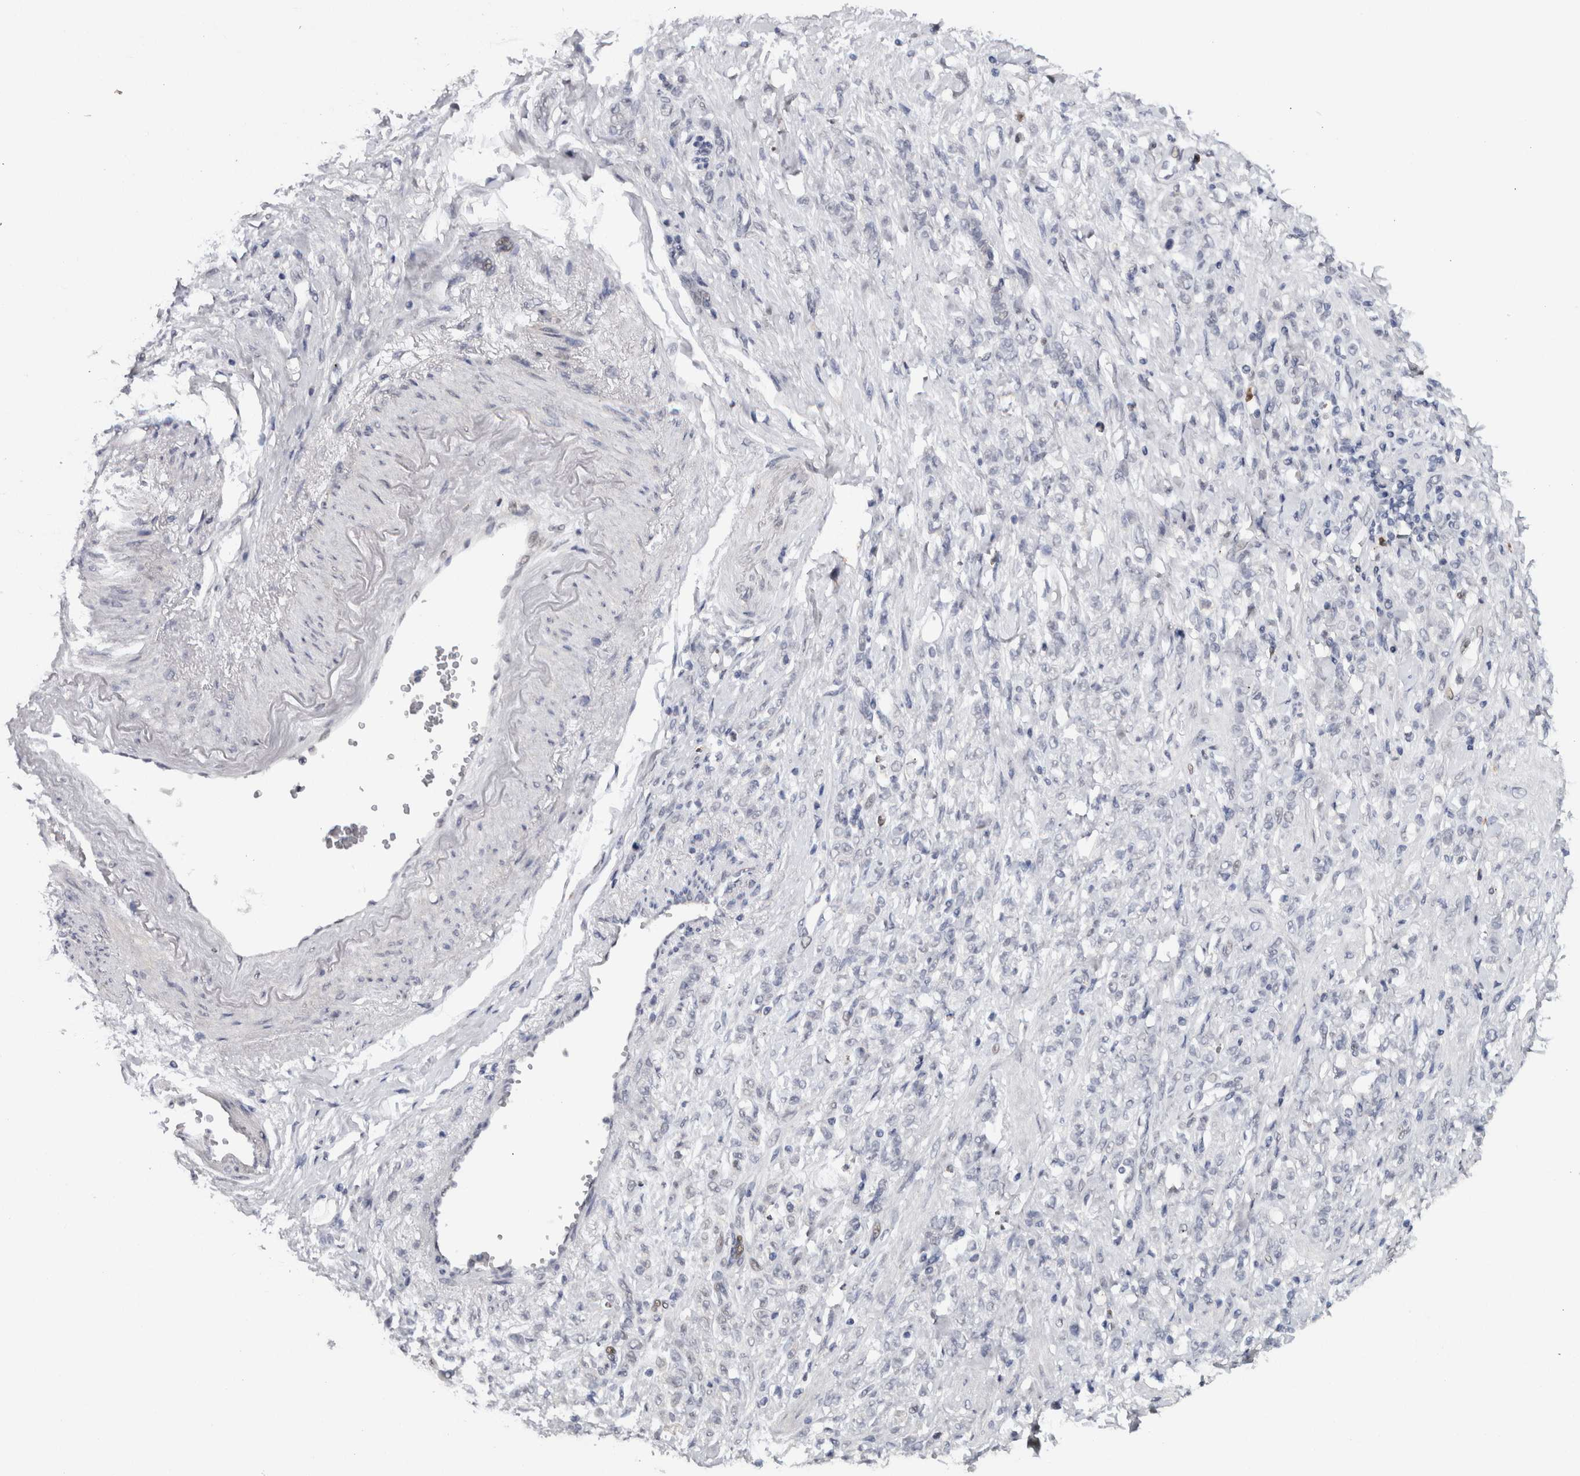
{"staining": {"intensity": "negative", "quantity": "none", "location": "none"}, "tissue": "stomach cancer", "cell_type": "Tumor cells", "image_type": "cancer", "snomed": [{"axis": "morphology", "description": "Adenocarcinoma, NOS"}, {"axis": "topography", "description": "Stomach"}], "caption": "Stomach adenocarcinoma was stained to show a protein in brown. There is no significant expression in tumor cells.", "gene": "RPS6KA2", "patient": {"sex": "male", "age": 82}}